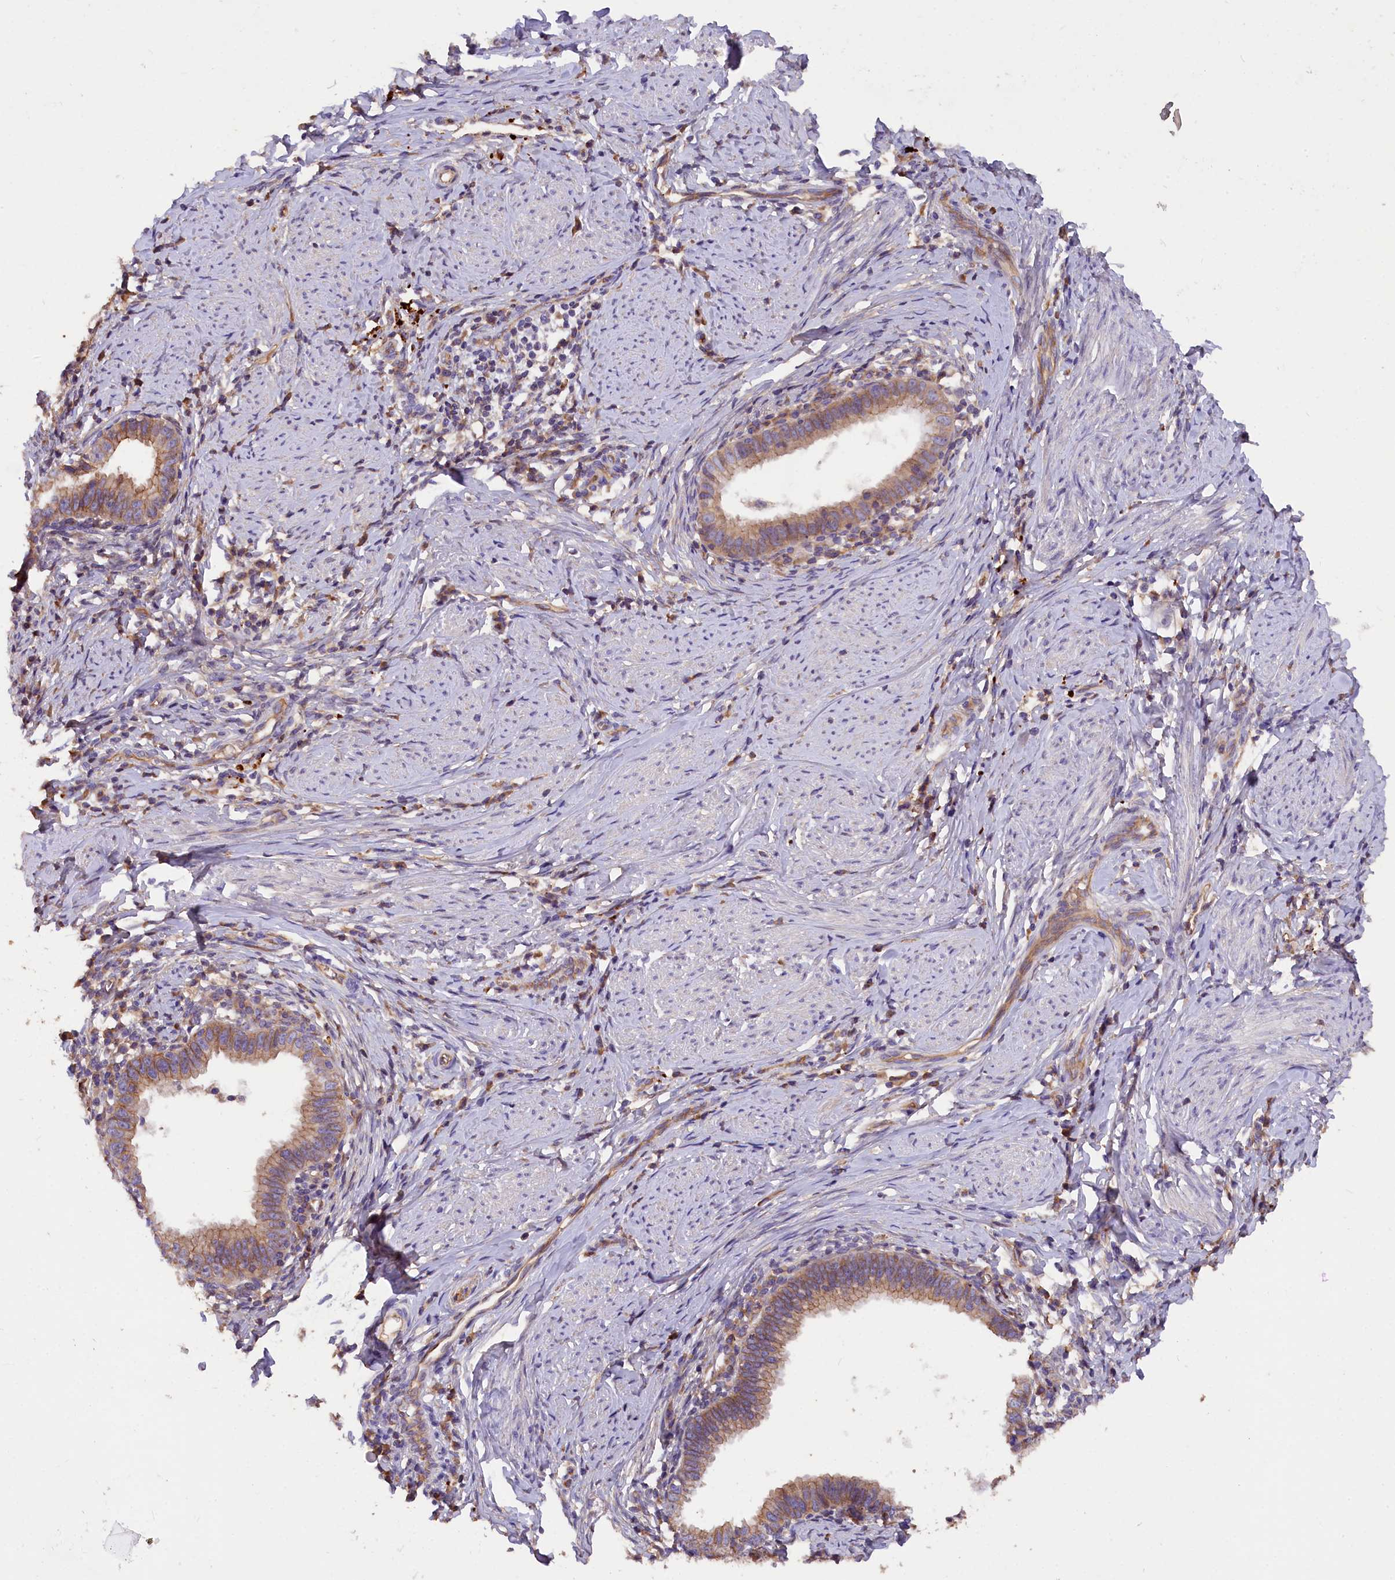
{"staining": {"intensity": "moderate", "quantity": ">75%", "location": "cytoplasmic/membranous"}, "tissue": "cervical cancer", "cell_type": "Tumor cells", "image_type": "cancer", "snomed": [{"axis": "morphology", "description": "Adenocarcinoma, NOS"}, {"axis": "topography", "description": "Cervix"}], "caption": "The photomicrograph demonstrates a brown stain indicating the presence of a protein in the cytoplasmic/membranous of tumor cells in adenocarcinoma (cervical).", "gene": "ERMARD", "patient": {"sex": "female", "age": 36}}